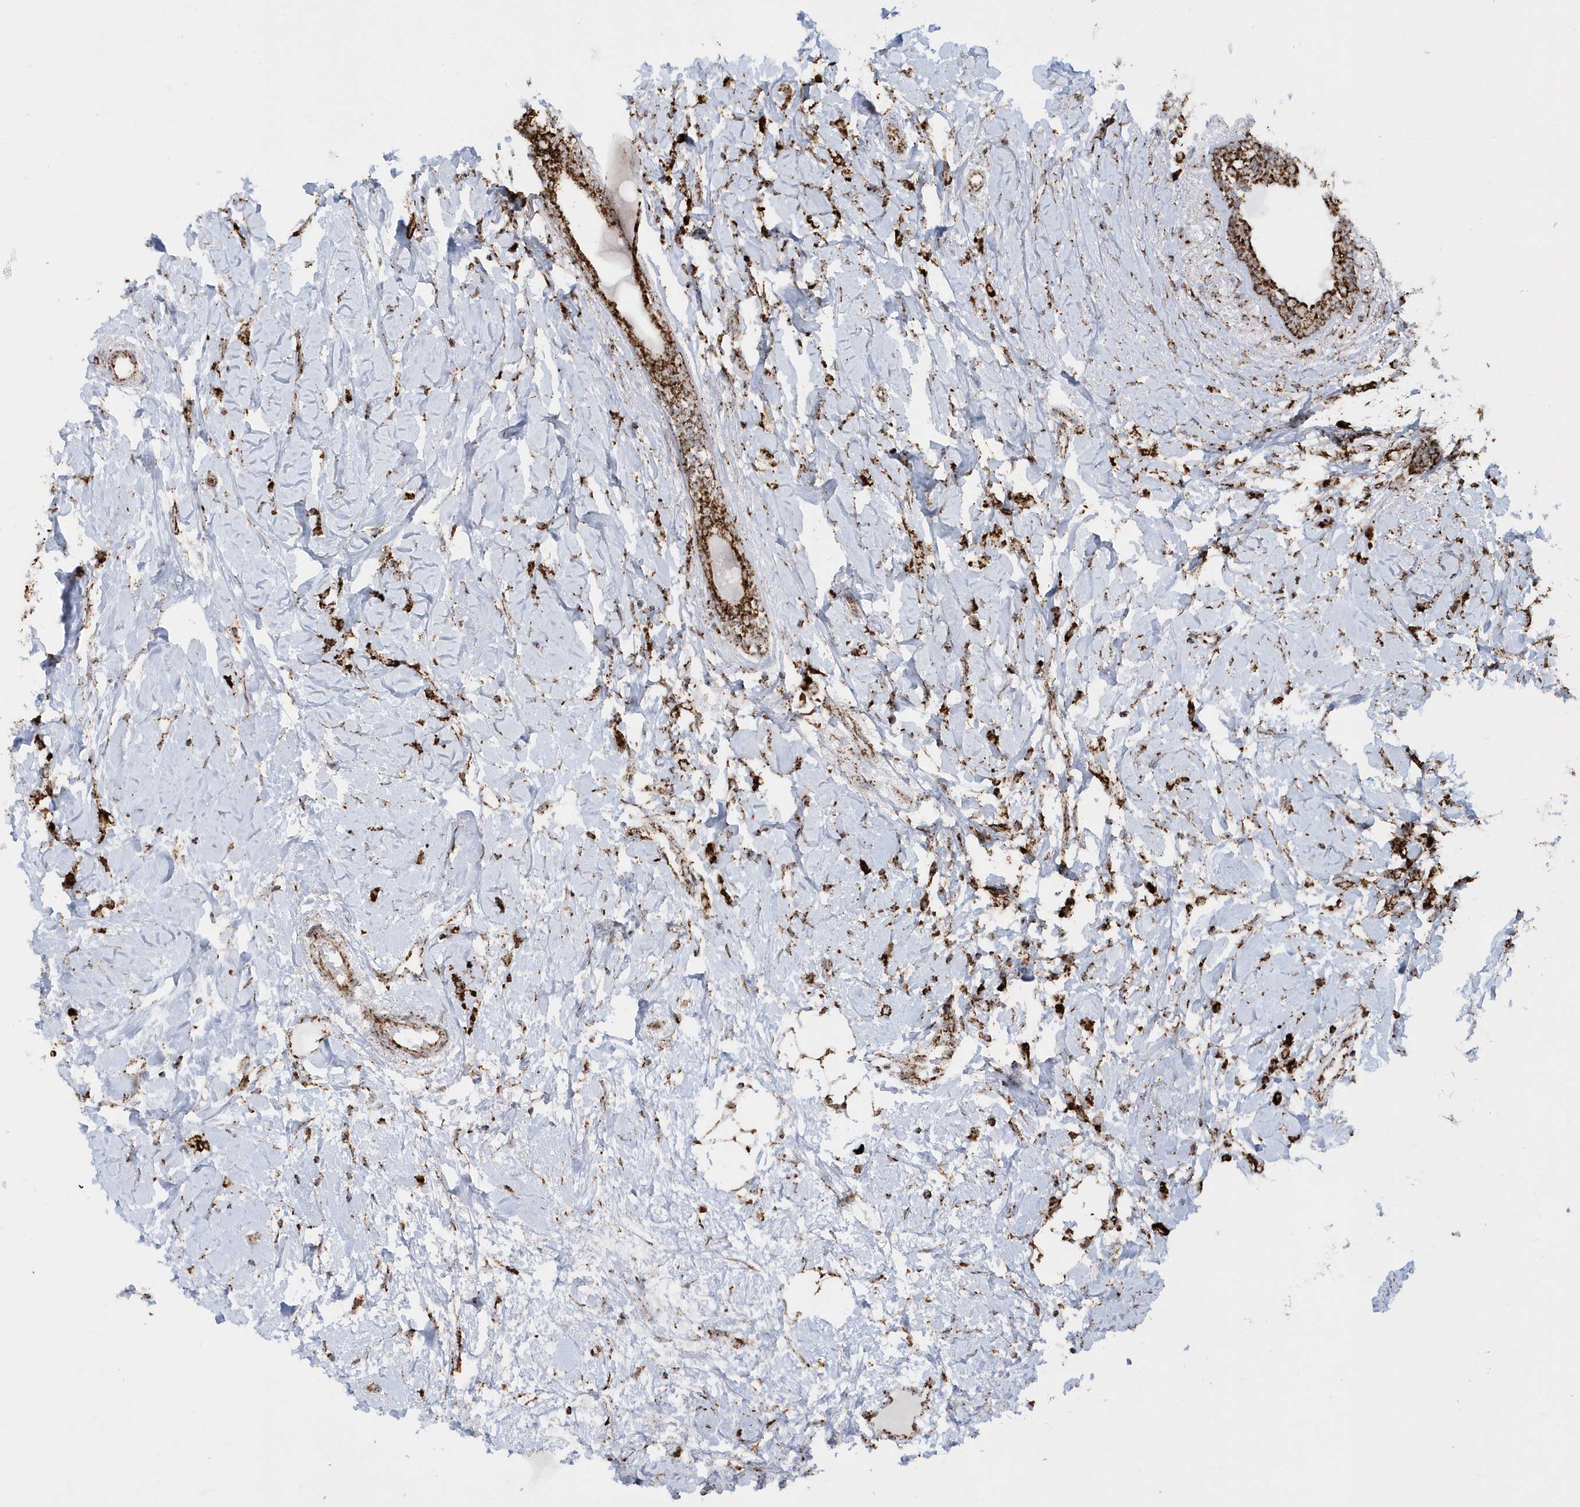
{"staining": {"intensity": "strong", "quantity": ">75%", "location": "cytoplasmic/membranous"}, "tissue": "breast cancer", "cell_type": "Tumor cells", "image_type": "cancer", "snomed": [{"axis": "morphology", "description": "Normal tissue, NOS"}, {"axis": "morphology", "description": "Lobular carcinoma"}, {"axis": "topography", "description": "Breast"}], "caption": "Strong cytoplasmic/membranous positivity for a protein is present in approximately >75% of tumor cells of lobular carcinoma (breast) using immunohistochemistry.", "gene": "CRY2", "patient": {"sex": "female", "age": 47}}